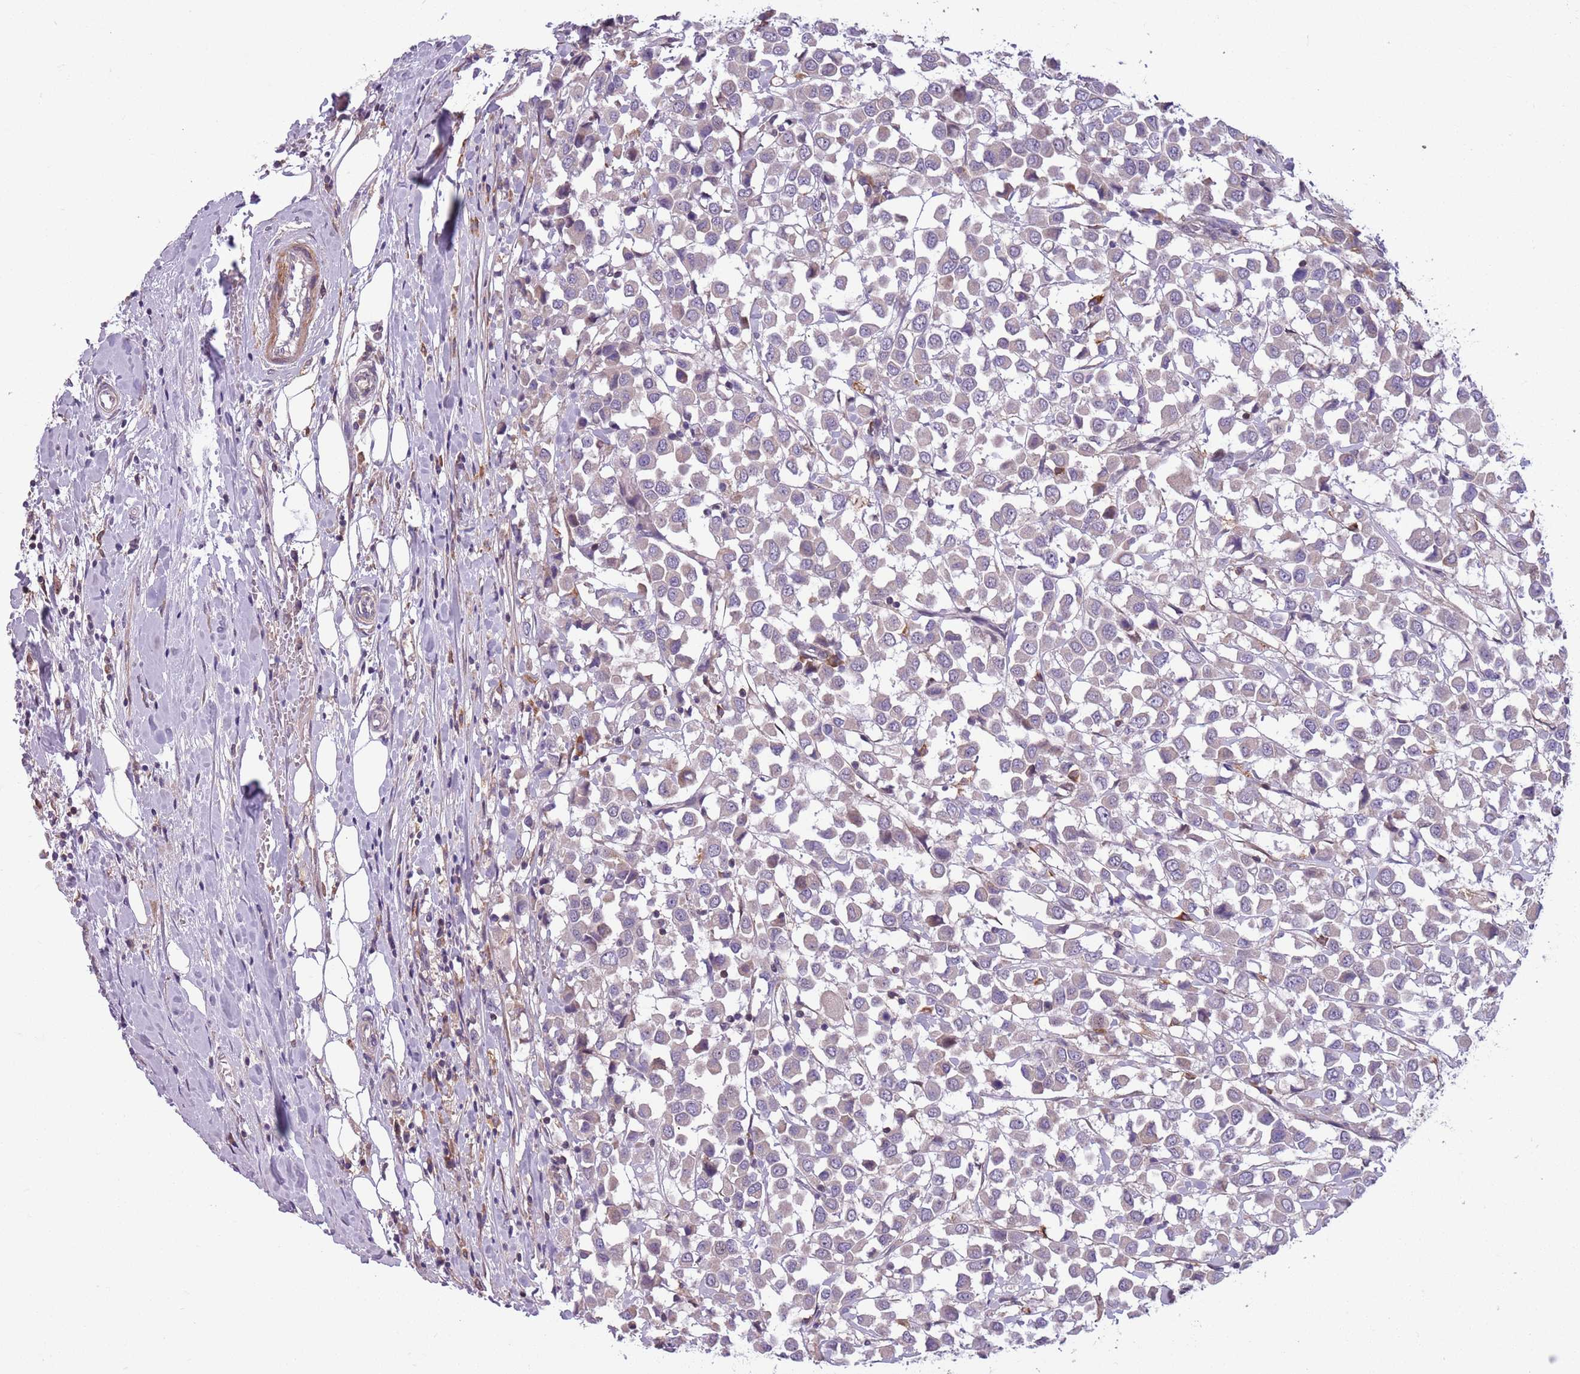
{"staining": {"intensity": "negative", "quantity": "none", "location": "none"}, "tissue": "breast cancer", "cell_type": "Tumor cells", "image_type": "cancer", "snomed": [{"axis": "morphology", "description": "Duct carcinoma"}, {"axis": "topography", "description": "Breast"}], "caption": "IHC photomicrograph of human breast cancer (invasive ductal carcinoma) stained for a protein (brown), which demonstrates no staining in tumor cells.", "gene": "JAML", "patient": {"sex": "female", "age": 61}}